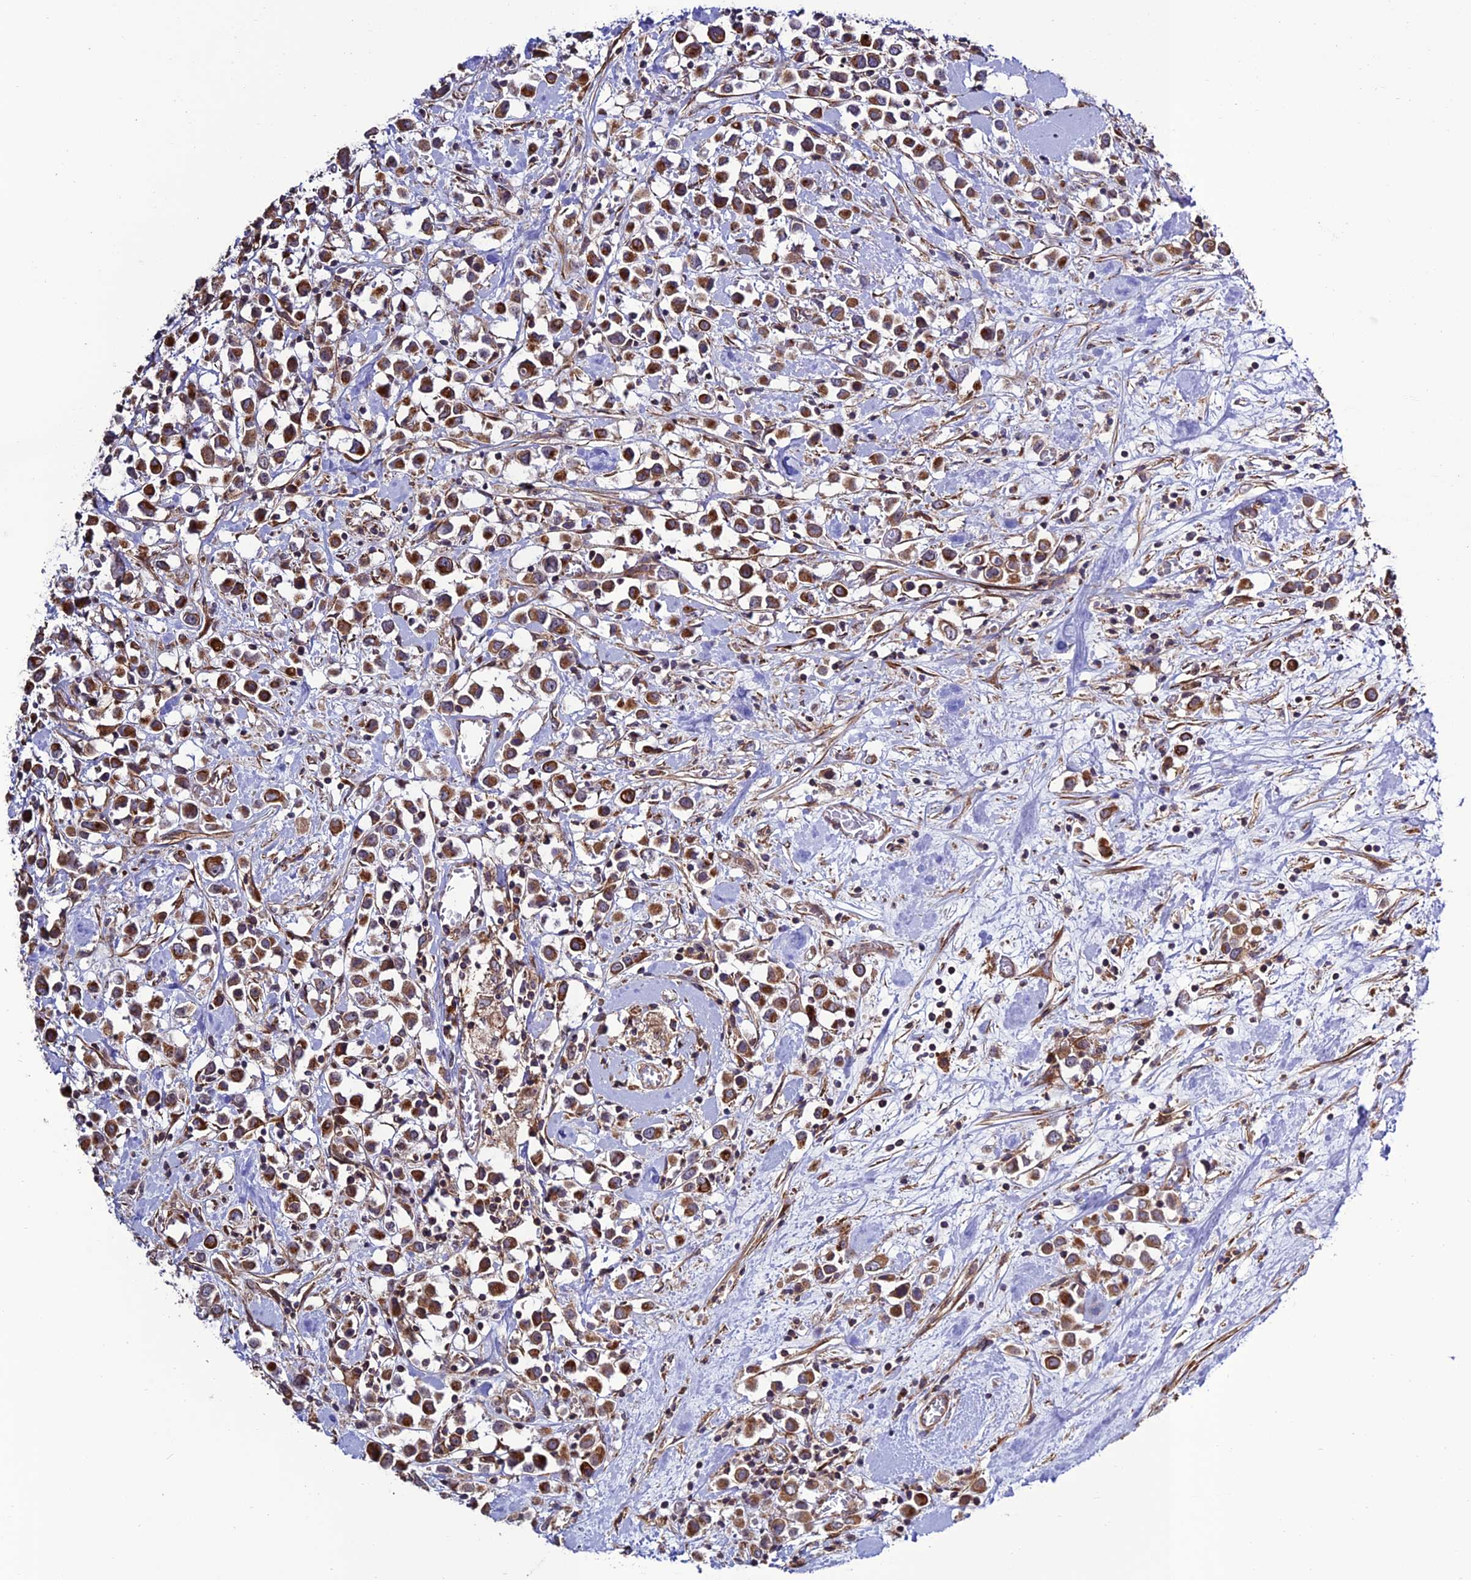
{"staining": {"intensity": "strong", "quantity": ">75%", "location": "cytoplasmic/membranous"}, "tissue": "breast cancer", "cell_type": "Tumor cells", "image_type": "cancer", "snomed": [{"axis": "morphology", "description": "Duct carcinoma"}, {"axis": "topography", "description": "Breast"}], "caption": "A brown stain highlights strong cytoplasmic/membranous positivity of a protein in breast cancer tumor cells.", "gene": "TNIP3", "patient": {"sex": "female", "age": 61}}